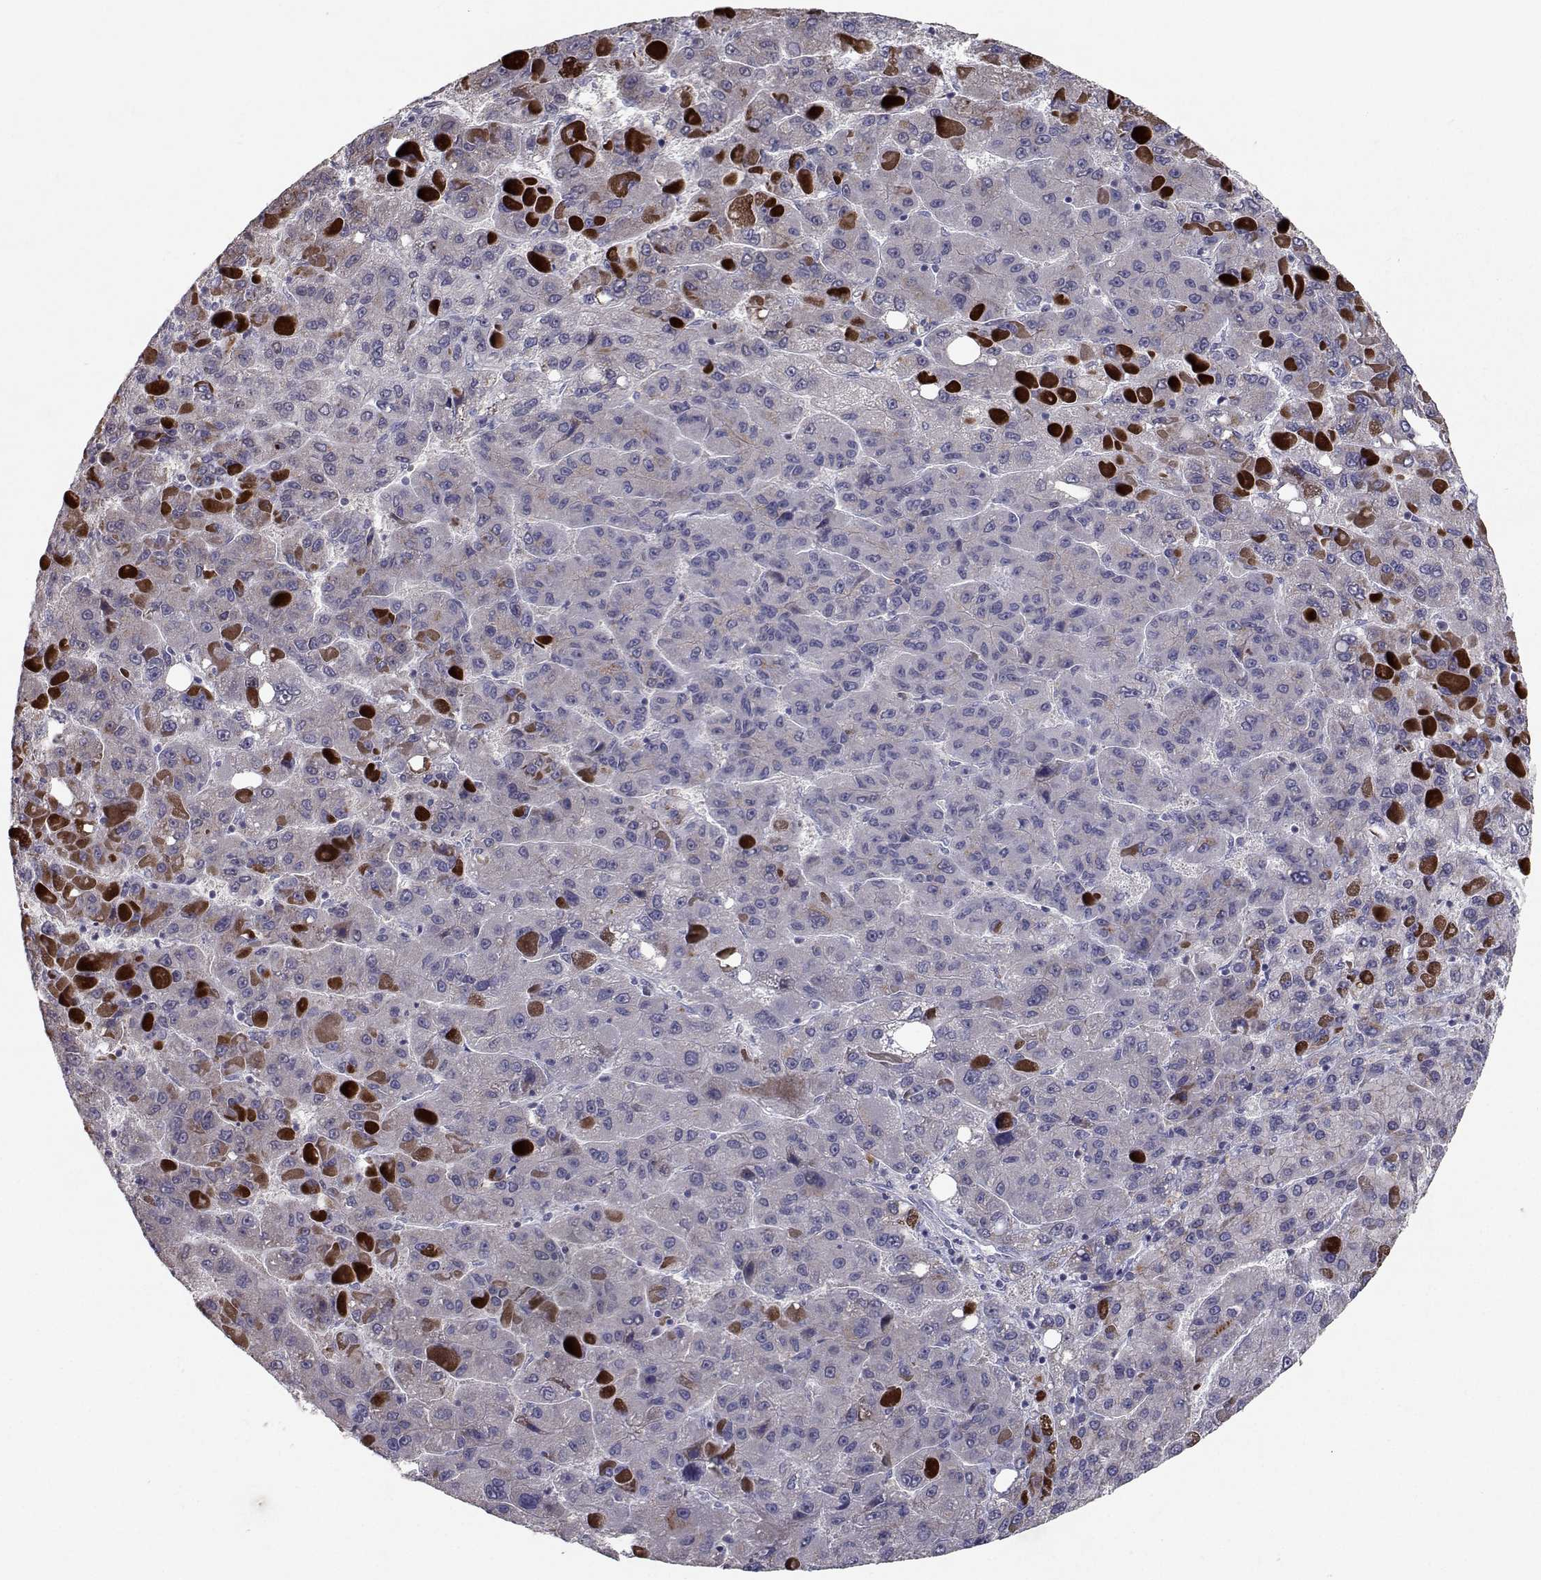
{"staining": {"intensity": "negative", "quantity": "none", "location": "none"}, "tissue": "liver cancer", "cell_type": "Tumor cells", "image_type": "cancer", "snomed": [{"axis": "morphology", "description": "Carcinoma, Hepatocellular, NOS"}, {"axis": "topography", "description": "Liver"}], "caption": "A photomicrograph of human liver cancer is negative for staining in tumor cells.", "gene": "RBPJL", "patient": {"sex": "female", "age": 82}}